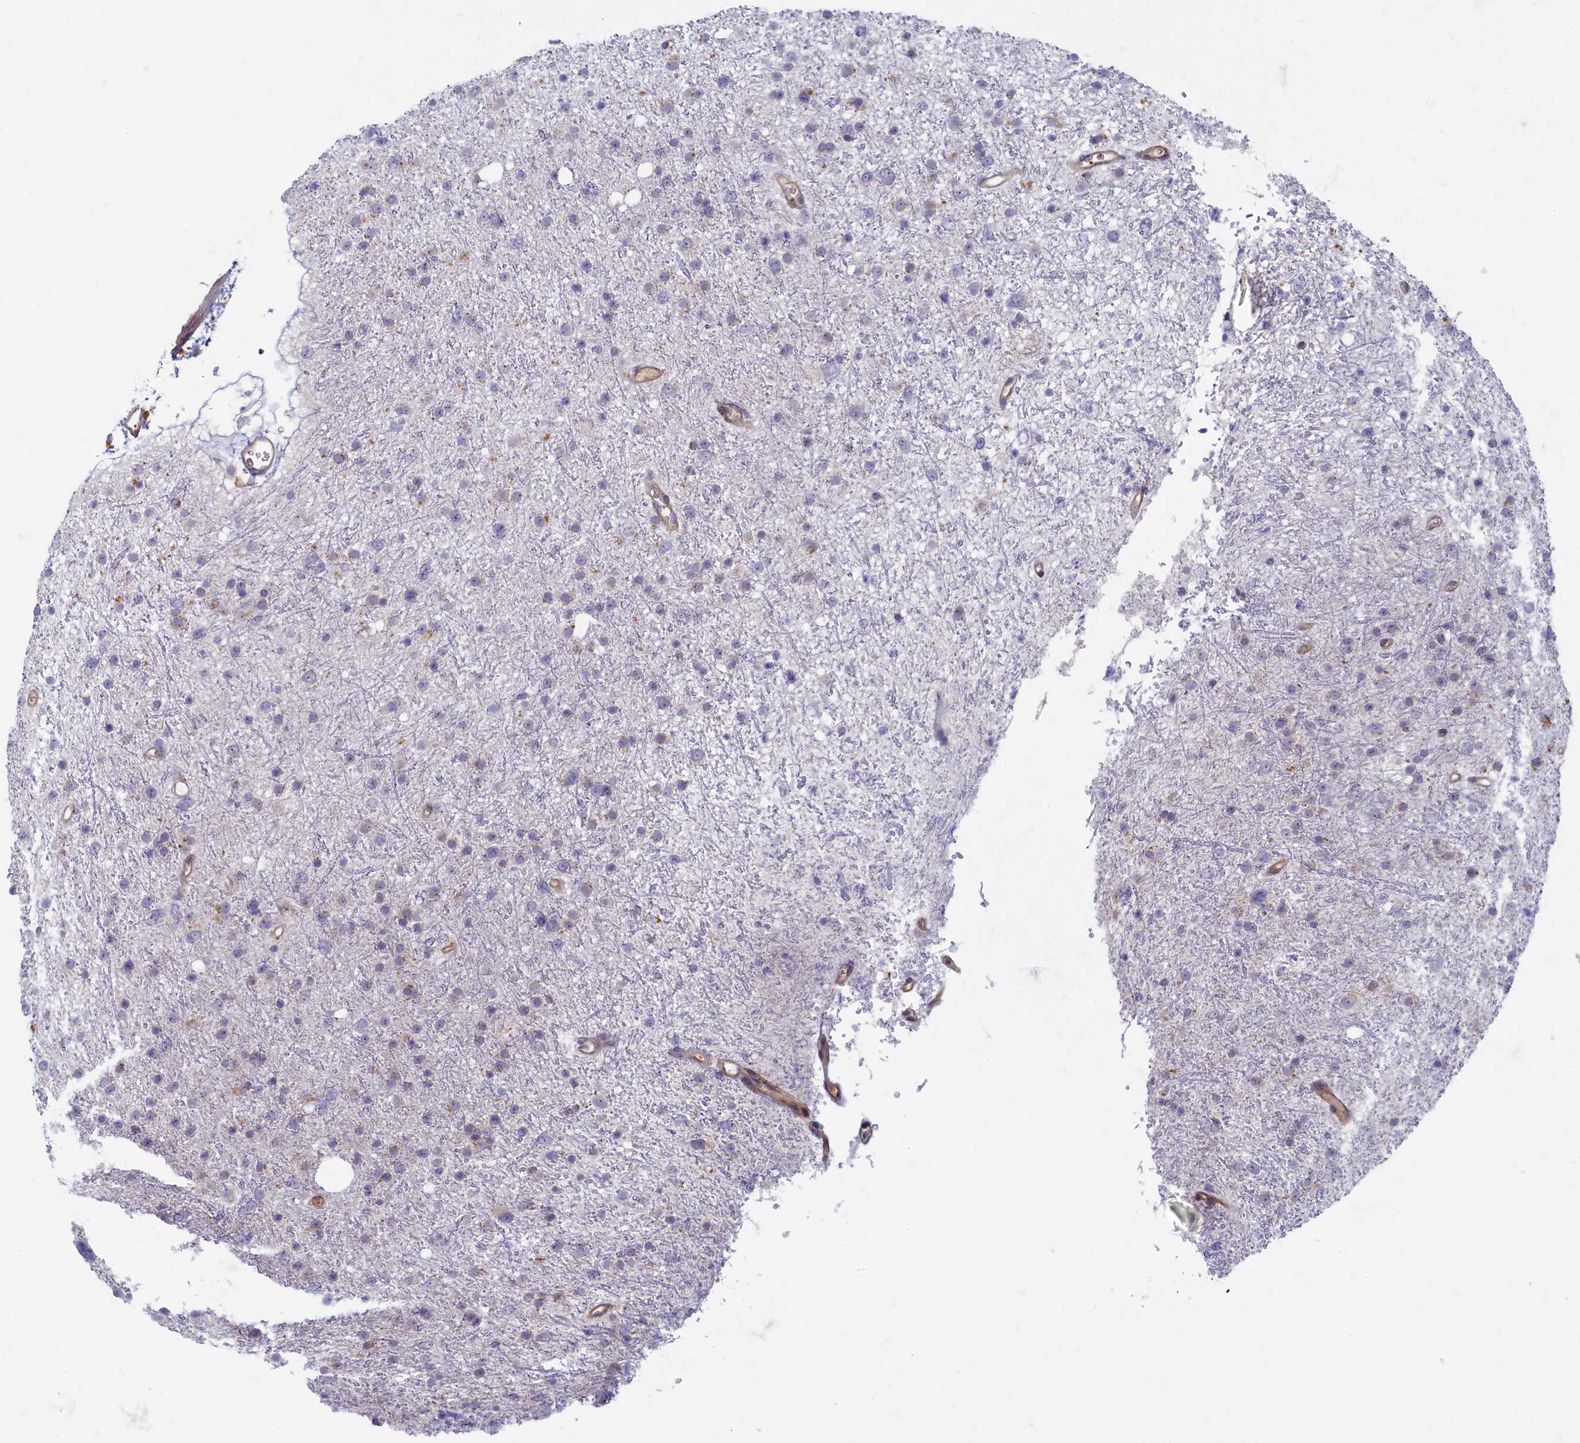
{"staining": {"intensity": "negative", "quantity": "none", "location": "none"}, "tissue": "glioma", "cell_type": "Tumor cells", "image_type": "cancer", "snomed": [{"axis": "morphology", "description": "Glioma, malignant, Low grade"}, {"axis": "topography", "description": "Cerebral cortex"}], "caption": "Immunohistochemistry photomicrograph of neoplastic tissue: human low-grade glioma (malignant) stained with DAB (3,3'-diaminobenzidine) displays no significant protein expression in tumor cells. (DAB immunohistochemistry with hematoxylin counter stain).", "gene": "PSMG2", "patient": {"sex": "female", "age": 39}}